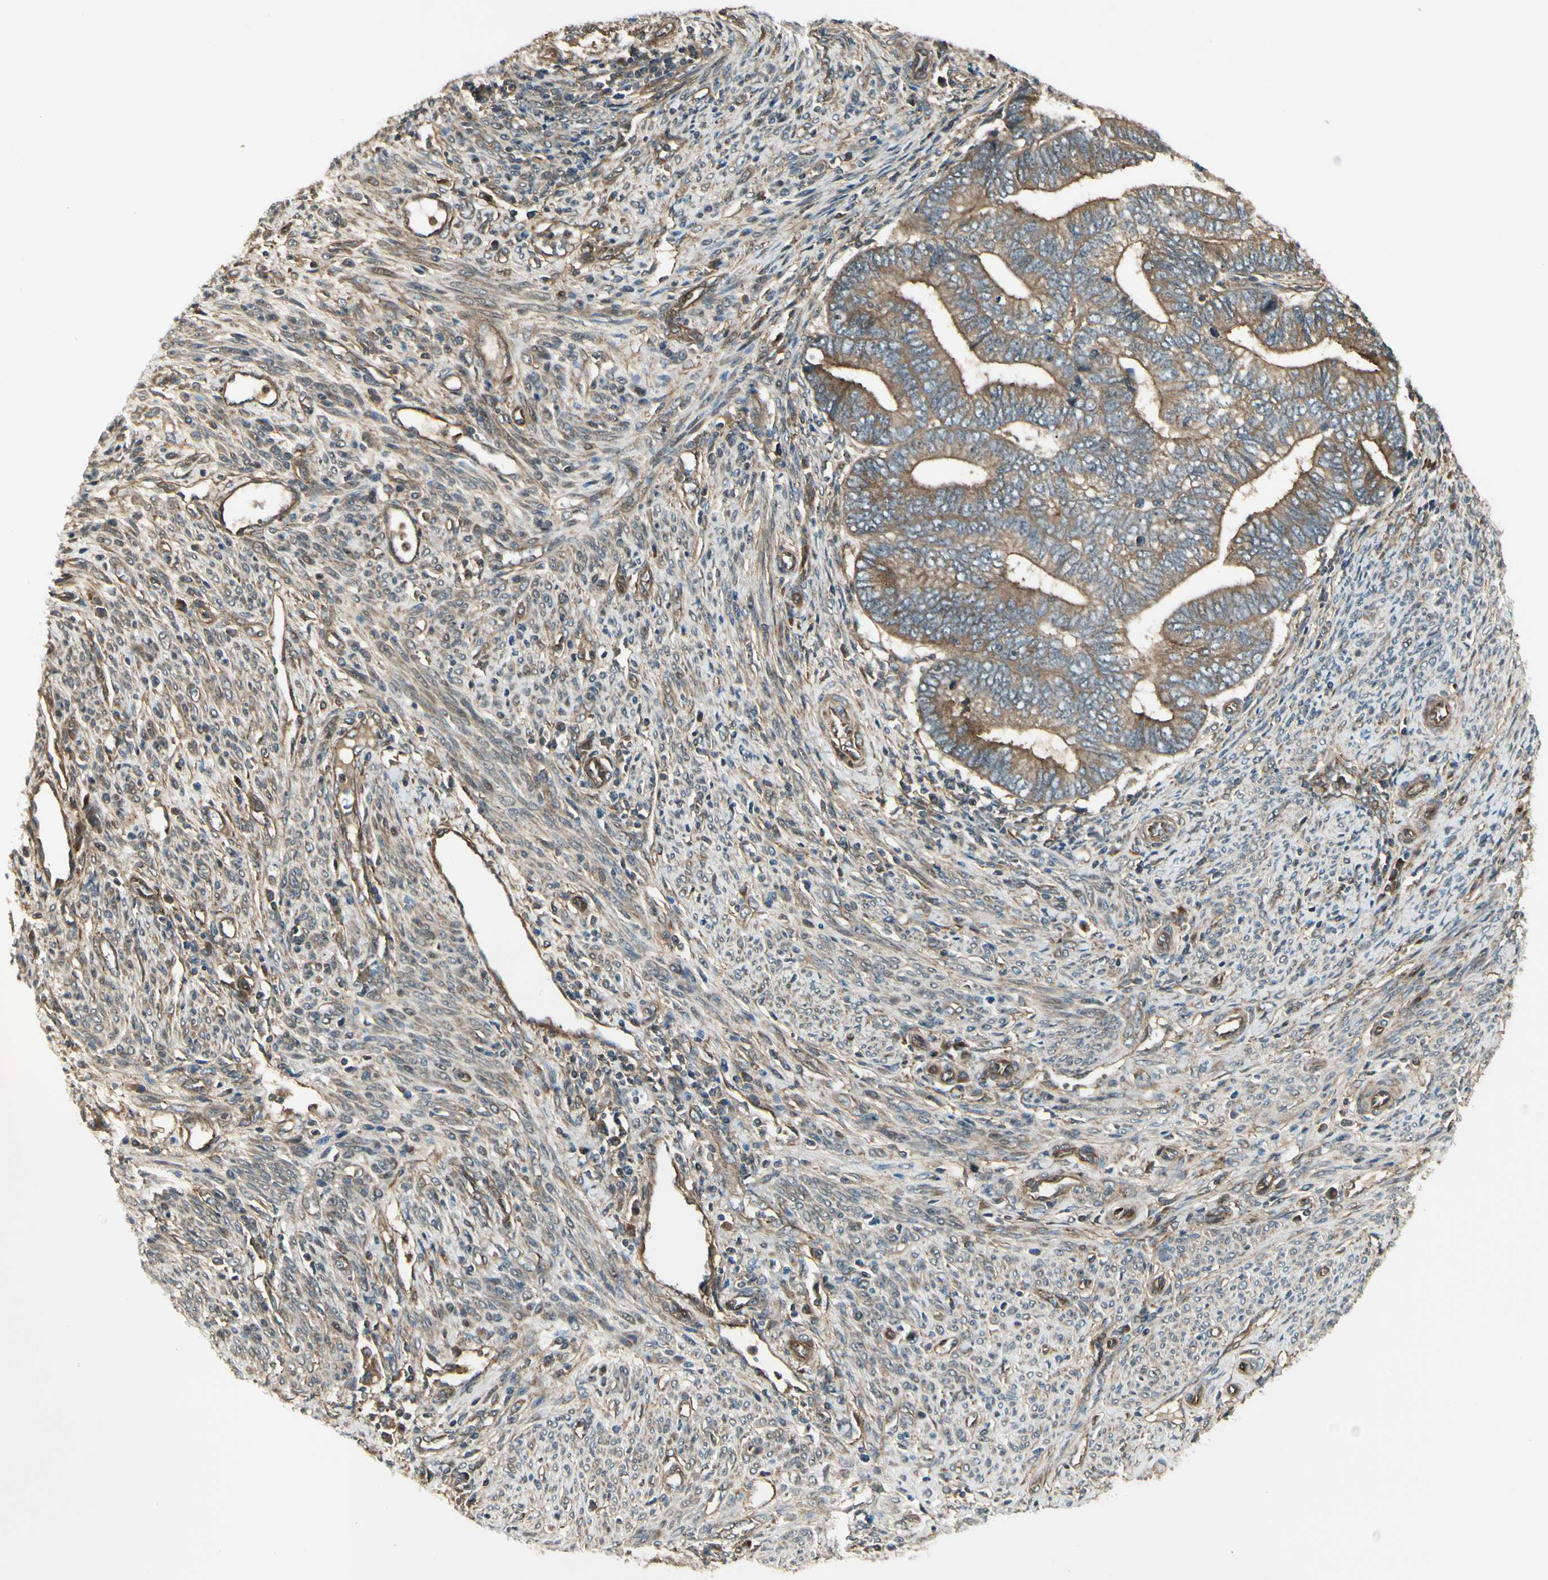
{"staining": {"intensity": "moderate", "quantity": ">75%", "location": "cytoplasmic/membranous"}, "tissue": "endometrial cancer", "cell_type": "Tumor cells", "image_type": "cancer", "snomed": [{"axis": "morphology", "description": "Adenocarcinoma, NOS"}, {"axis": "topography", "description": "Uterus"}, {"axis": "topography", "description": "Endometrium"}], "caption": "High-magnification brightfield microscopy of adenocarcinoma (endometrial) stained with DAB (brown) and counterstained with hematoxylin (blue). tumor cells exhibit moderate cytoplasmic/membranous expression is present in approximately>75% of cells.", "gene": "FKBP15", "patient": {"sex": "female", "age": 70}}